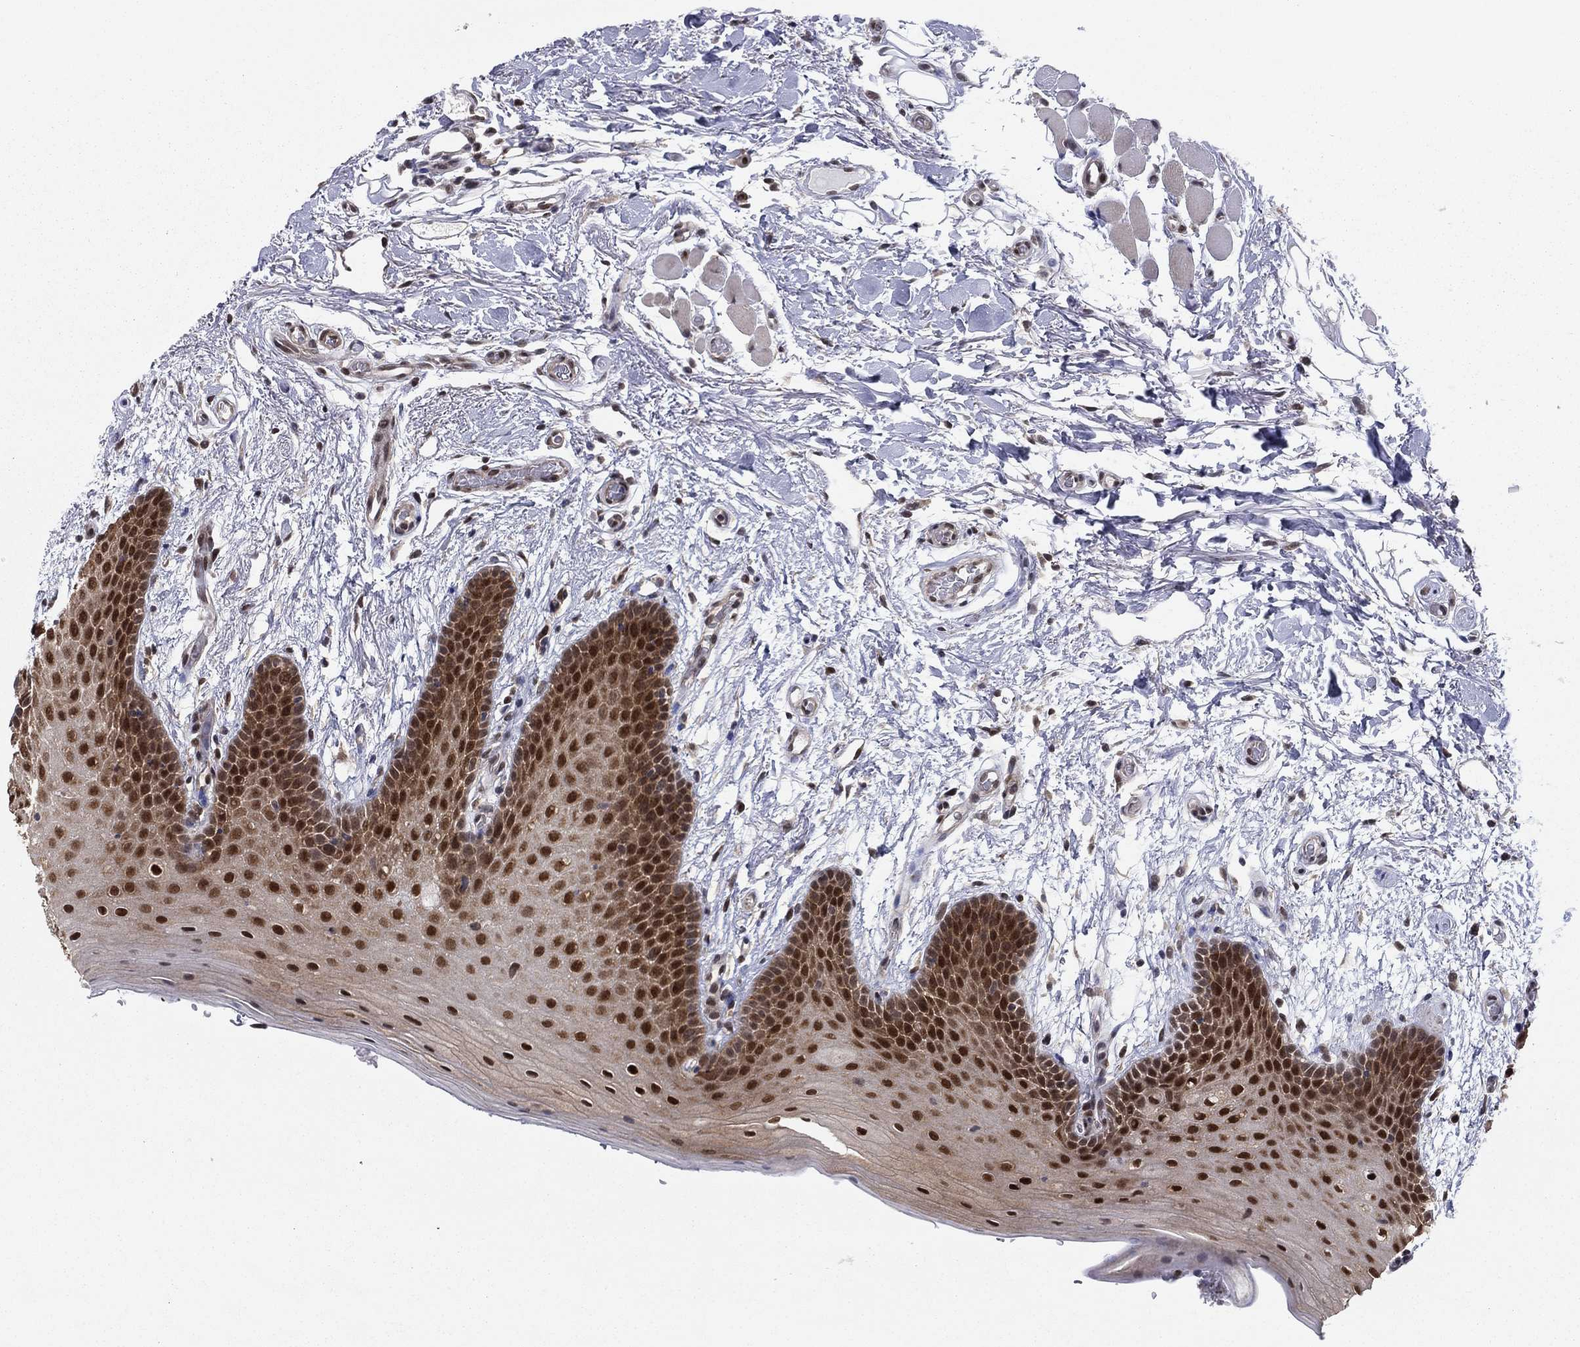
{"staining": {"intensity": "strong", "quantity": "25%-75%", "location": "nuclear"}, "tissue": "oral mucosa", "cell_type": "Squamous epithelial cells", "image_type": "normal", "snomed": [{"axis": "morphology", "description": "Normal tissue, NOS"}, {"axis": "topography", "description": "Oral tissue"}, {"axis": "topography", "description": "Tounge, NOS"}], "caption": "This image demonstrates immunohistochemistry (IHC) staining of benign oral mucosa, with high strong nuclear expression in approximately 25%-75% of squamous epithelial cells.", "gene": "FKBP4", "patient": {"sex": "female", "age": 86}}